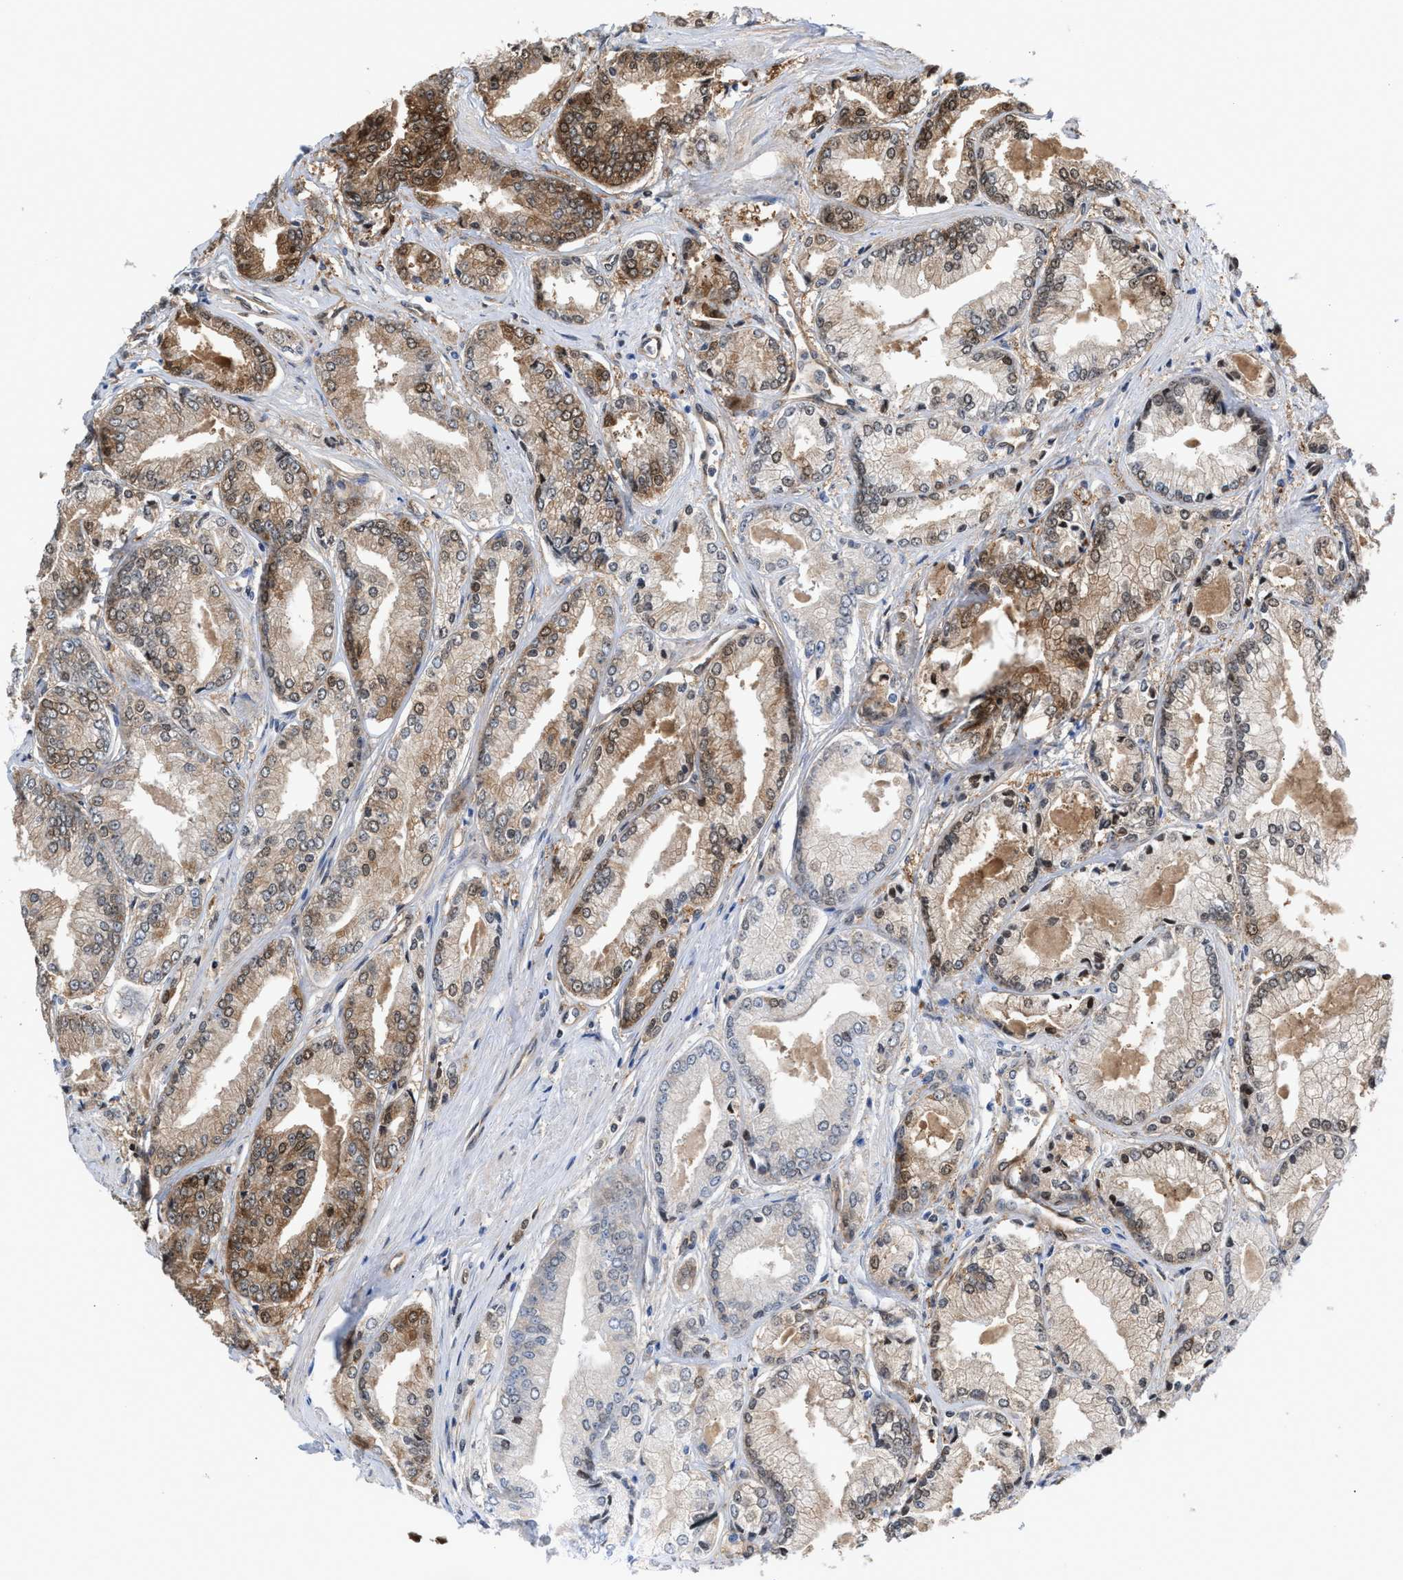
{"staining": {"intensity": "moderate", "quantity": "25%-75%", "location": "cytoplasmic/membranous"}, "tissue": "prostate cancer", "cell_type": "Tumor cells", "image_type": "cancer", "snomed": [{"axis": "morphology", "description": "Adenocarcinoma, Low grade"}, {"axis": "topography", "description": "Prostate"}], "caption": "This micrograph exhibits immunohistochemistry staining of human prostate adenocarcinoma (low-grade), with medium moderate cytoplasmic/membranous staining in approximately 25%-75% of tumor cells.", "gene": "TP53I3", "patient": {"sex": "male", "age": 52}}